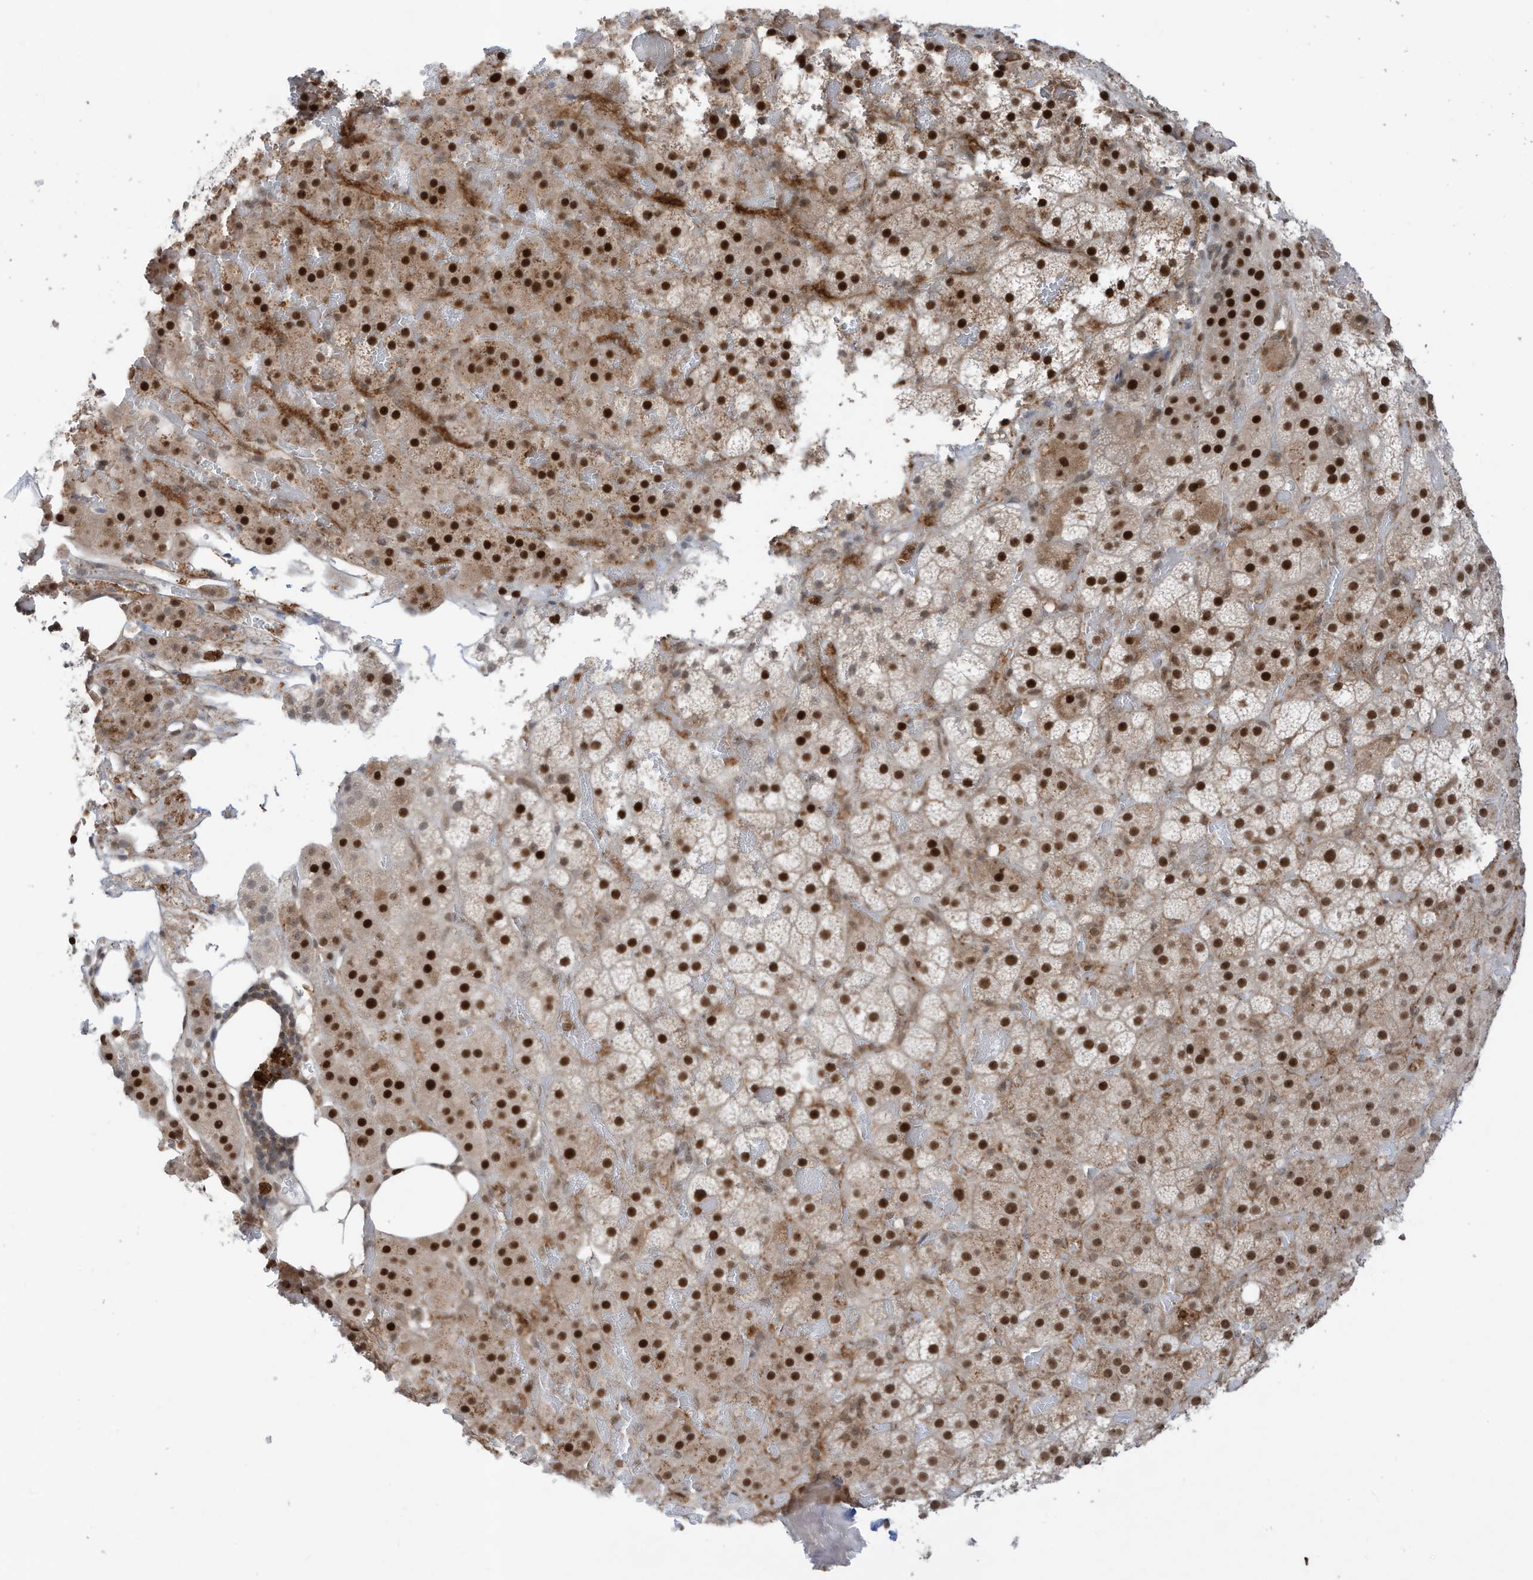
{"staining": {"intensity": "strong", "quantity": ">75%", "location": "nuclear"}, "tissue": "adrenal gland", "cell_type": "Glandular cells", "image_type": "normal", "snomed": [{"axis": "morphology", "description": "Normal tissue, NOS"}, {"axis": "topography", "description": "Adrenal gland"}], "caption": "This image demonstrates immunohistochemistry staining of normal adrenal gland, with high strong nuclear positivity in approximately >75% of glandular cells.", "gene": "REPIN1", "patient": {"sex": "female", "age": 59}}